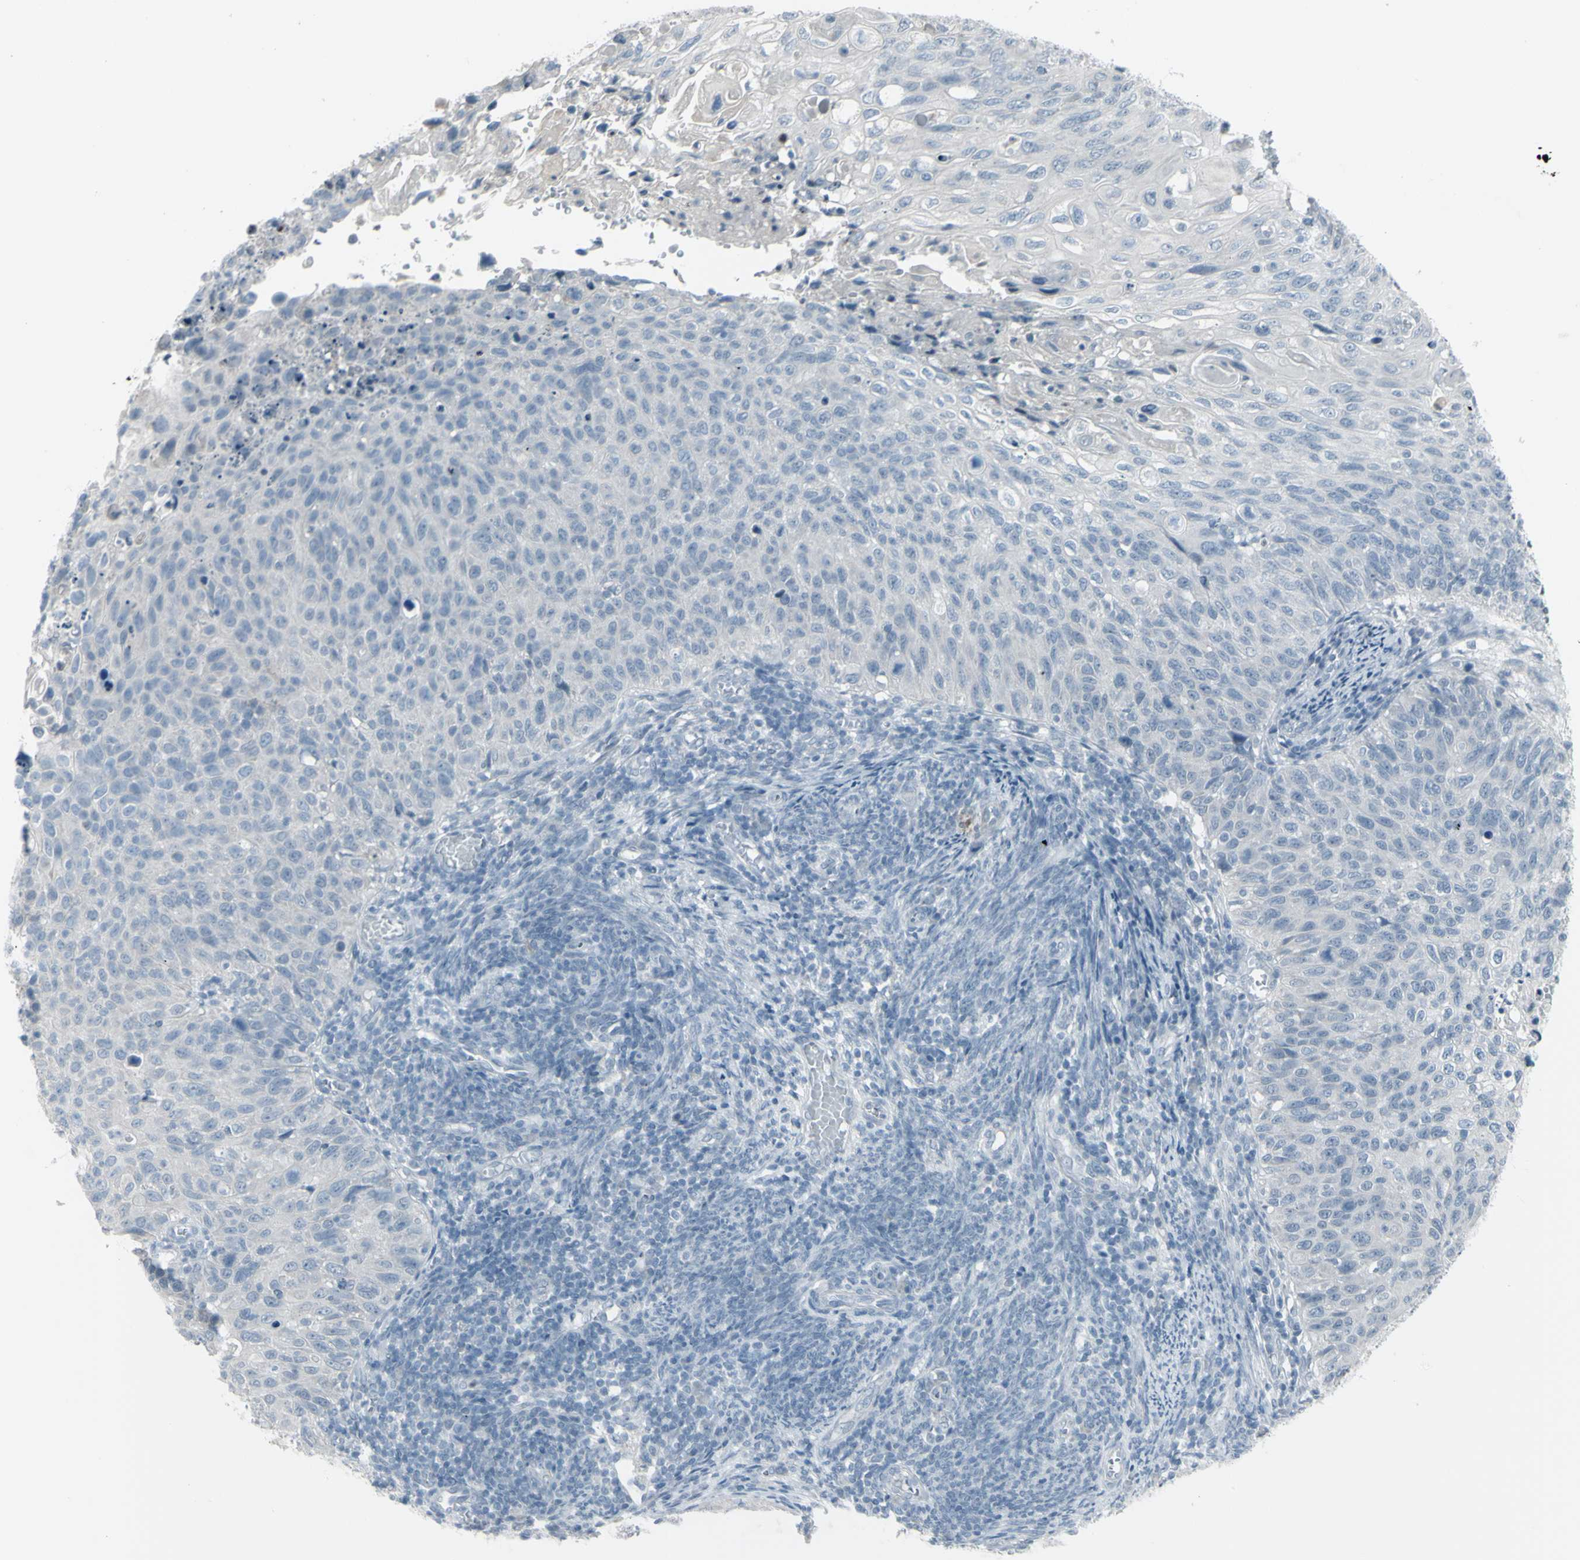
{"staining": {"intensity": "negative", "quantity": "none", "location": "none"}, "tissue": "cervical cancer", "cell_type": "Tumor cells", "image_type": "cancer", "snomed": [{"axis": "morphology", "description": "Squamous cell carcinoma, NOS"}, {"axis": "topography", "description": "Cervix"}], "caption": "Image shows no protein positivity in tumor cells of squamous cell carcinoma (cervical) tissue.", "gene": "RAB3A", "patient": {"sex": "female", "age": 70}}